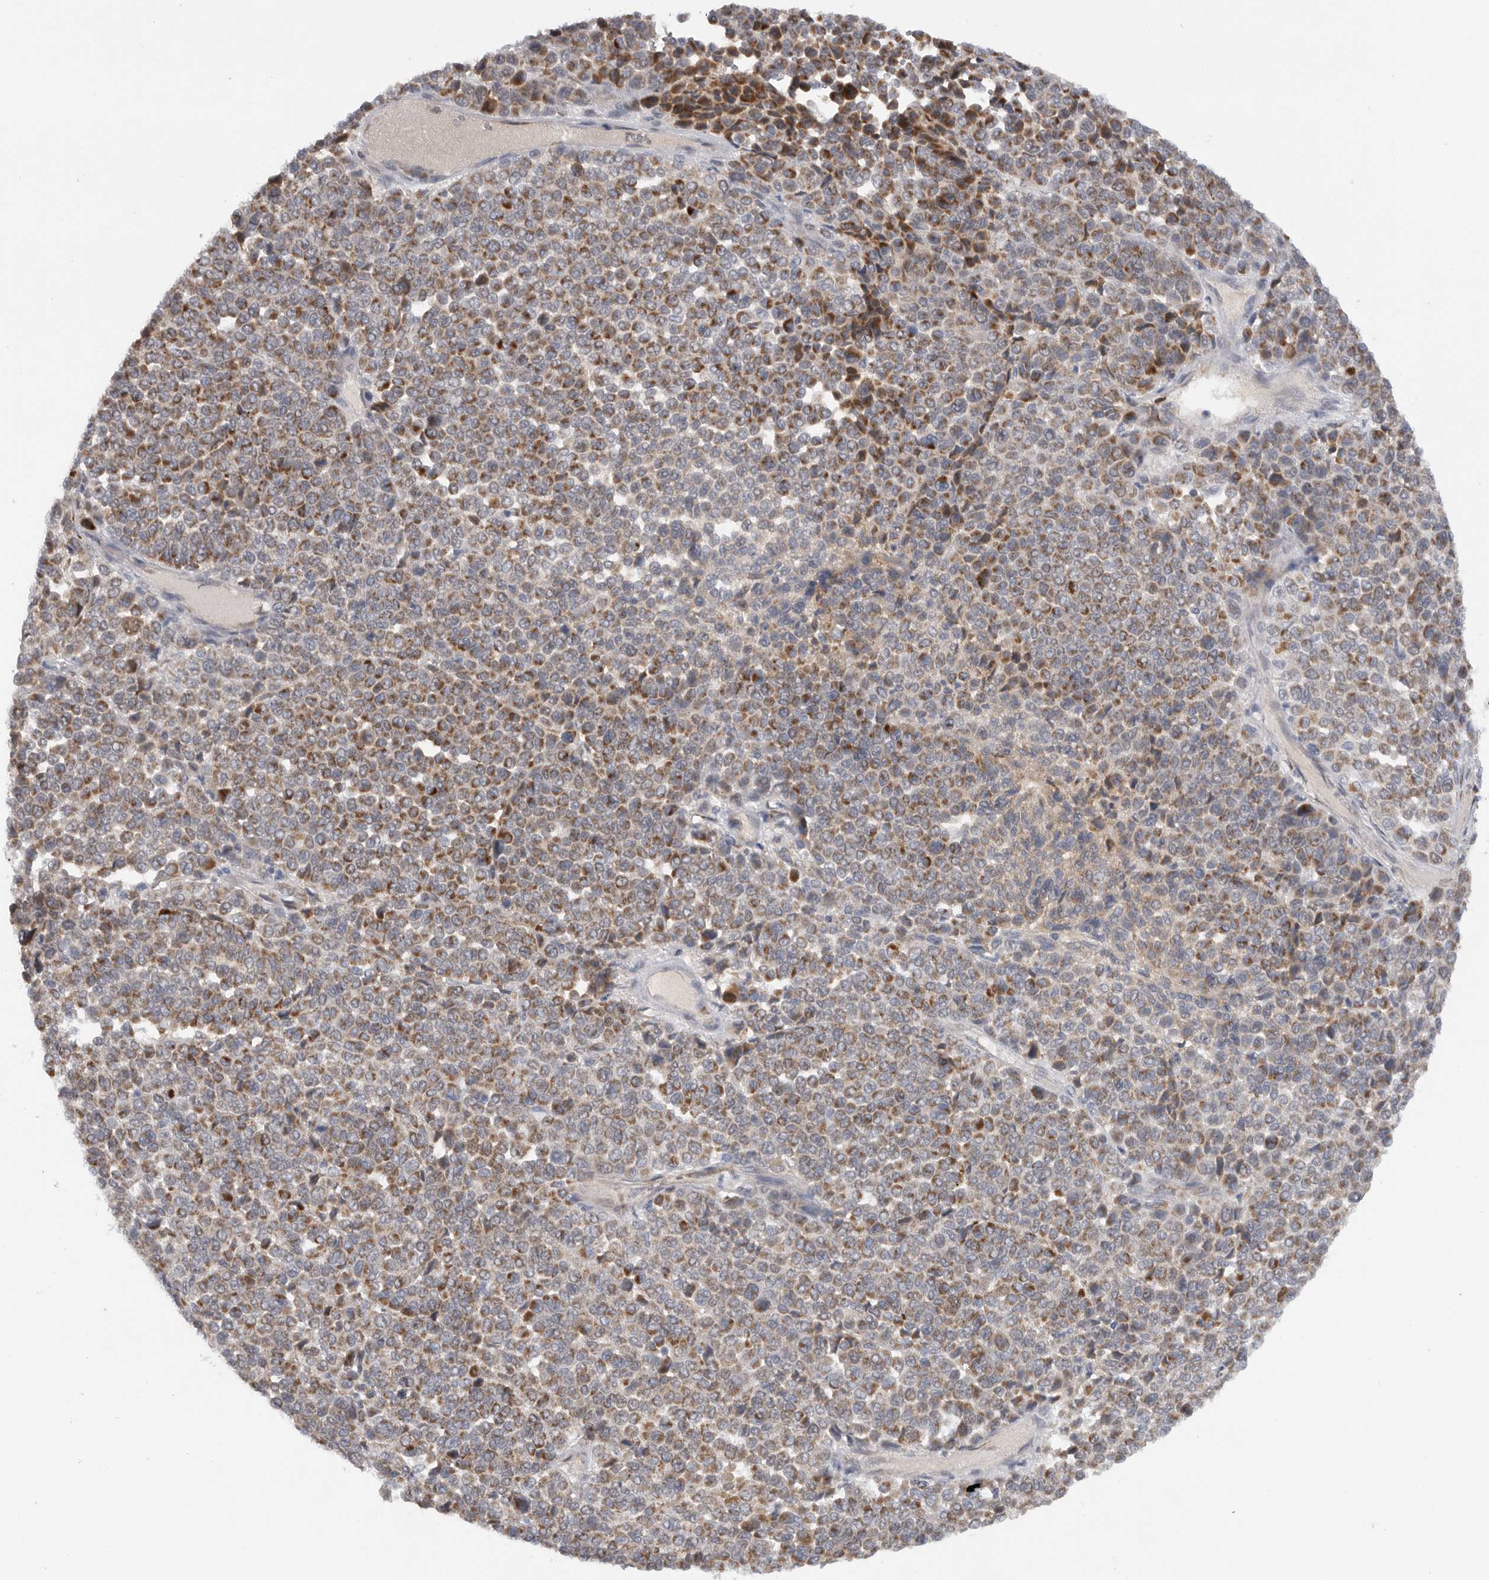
{"staining": {"intensity": "moderate", "quantity": ">75%", "location": "cytoplasmic/membranous"}, "tissue": "melanoma", "cell_type": "Tumor cells", "image_type": "cancer", "snomed": [{"axis": "morphology", "description": "Malignant melanoma, Metastatic site"}, {"axis": "topography", "description": "Pancreas"}], "caption": "Immunohistochemistry image of neoplastic tissue: malignant melanoma (metastatic site) stained using immunohistochemistry demonstrates medium levels of moderate protein expression localized specifically in the cytoplasmic/membranous of tumor cells, appearing as a cytoplasmic/membranous brown color.", "gene": "DYRK2", "patient": {"sex": "female", "age": 30}}